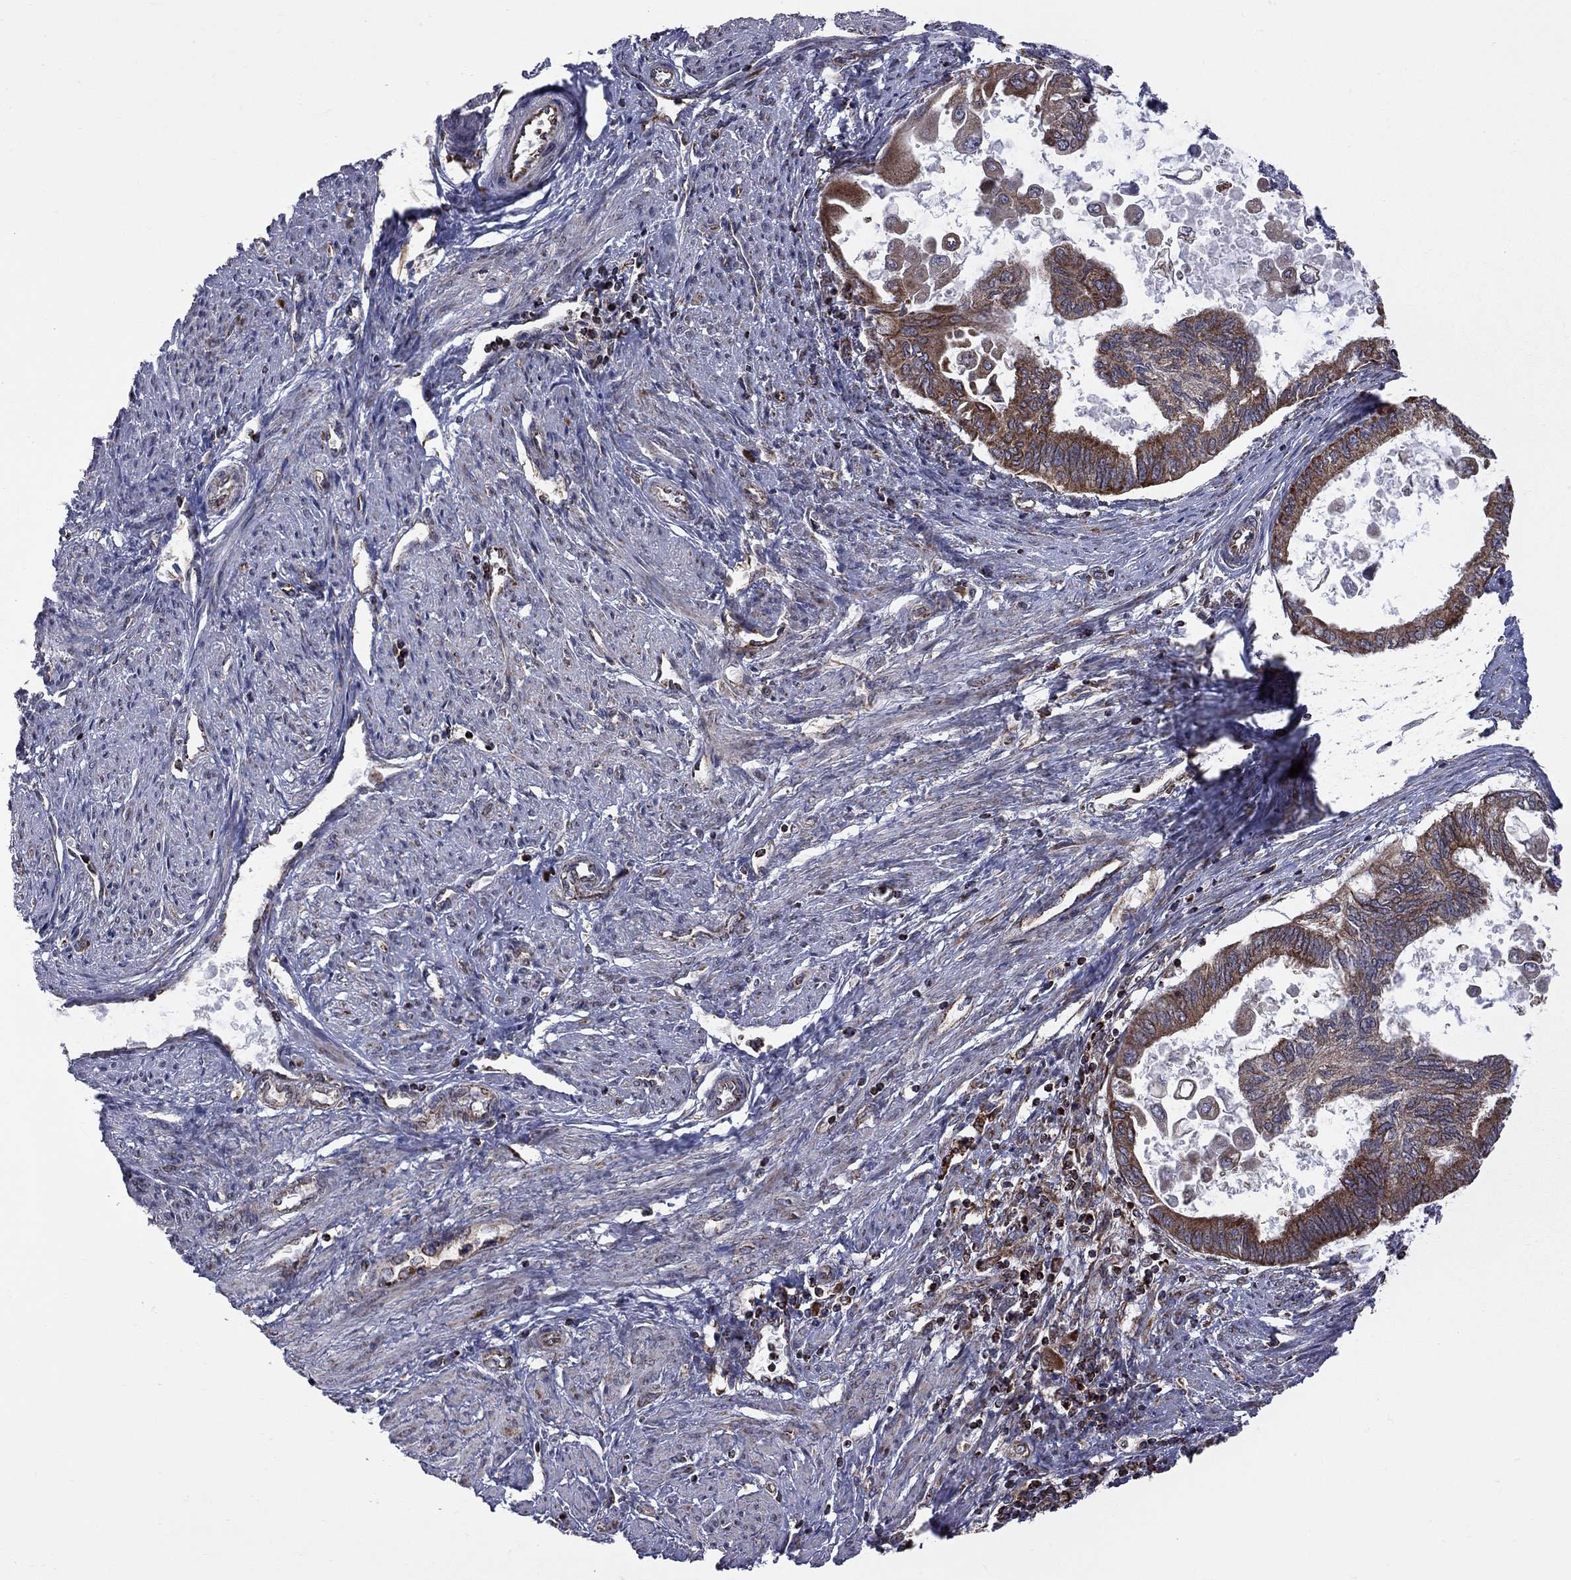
{"staining": {"intensity": "strong", "quantity": ">75%", "location": "cytoplasmic/membranous"}, "tissue": "endometrial cancer", "cell_type": "Tumor cells", "image_type": "cancer", "snomed": [{"axis": "morphology", "description": "Adenocarcinoma, NOS"}, {"axis": "topography", "description": "Endometrium"}], "caption": "This is an image of IHC staining of endometrial adenocarcinoma, which shows strong expression in the cytoplasmic/membranous of tumor cells.", "gene": "CLPTM1", "patient": {"sex": "female", "age": 86}}